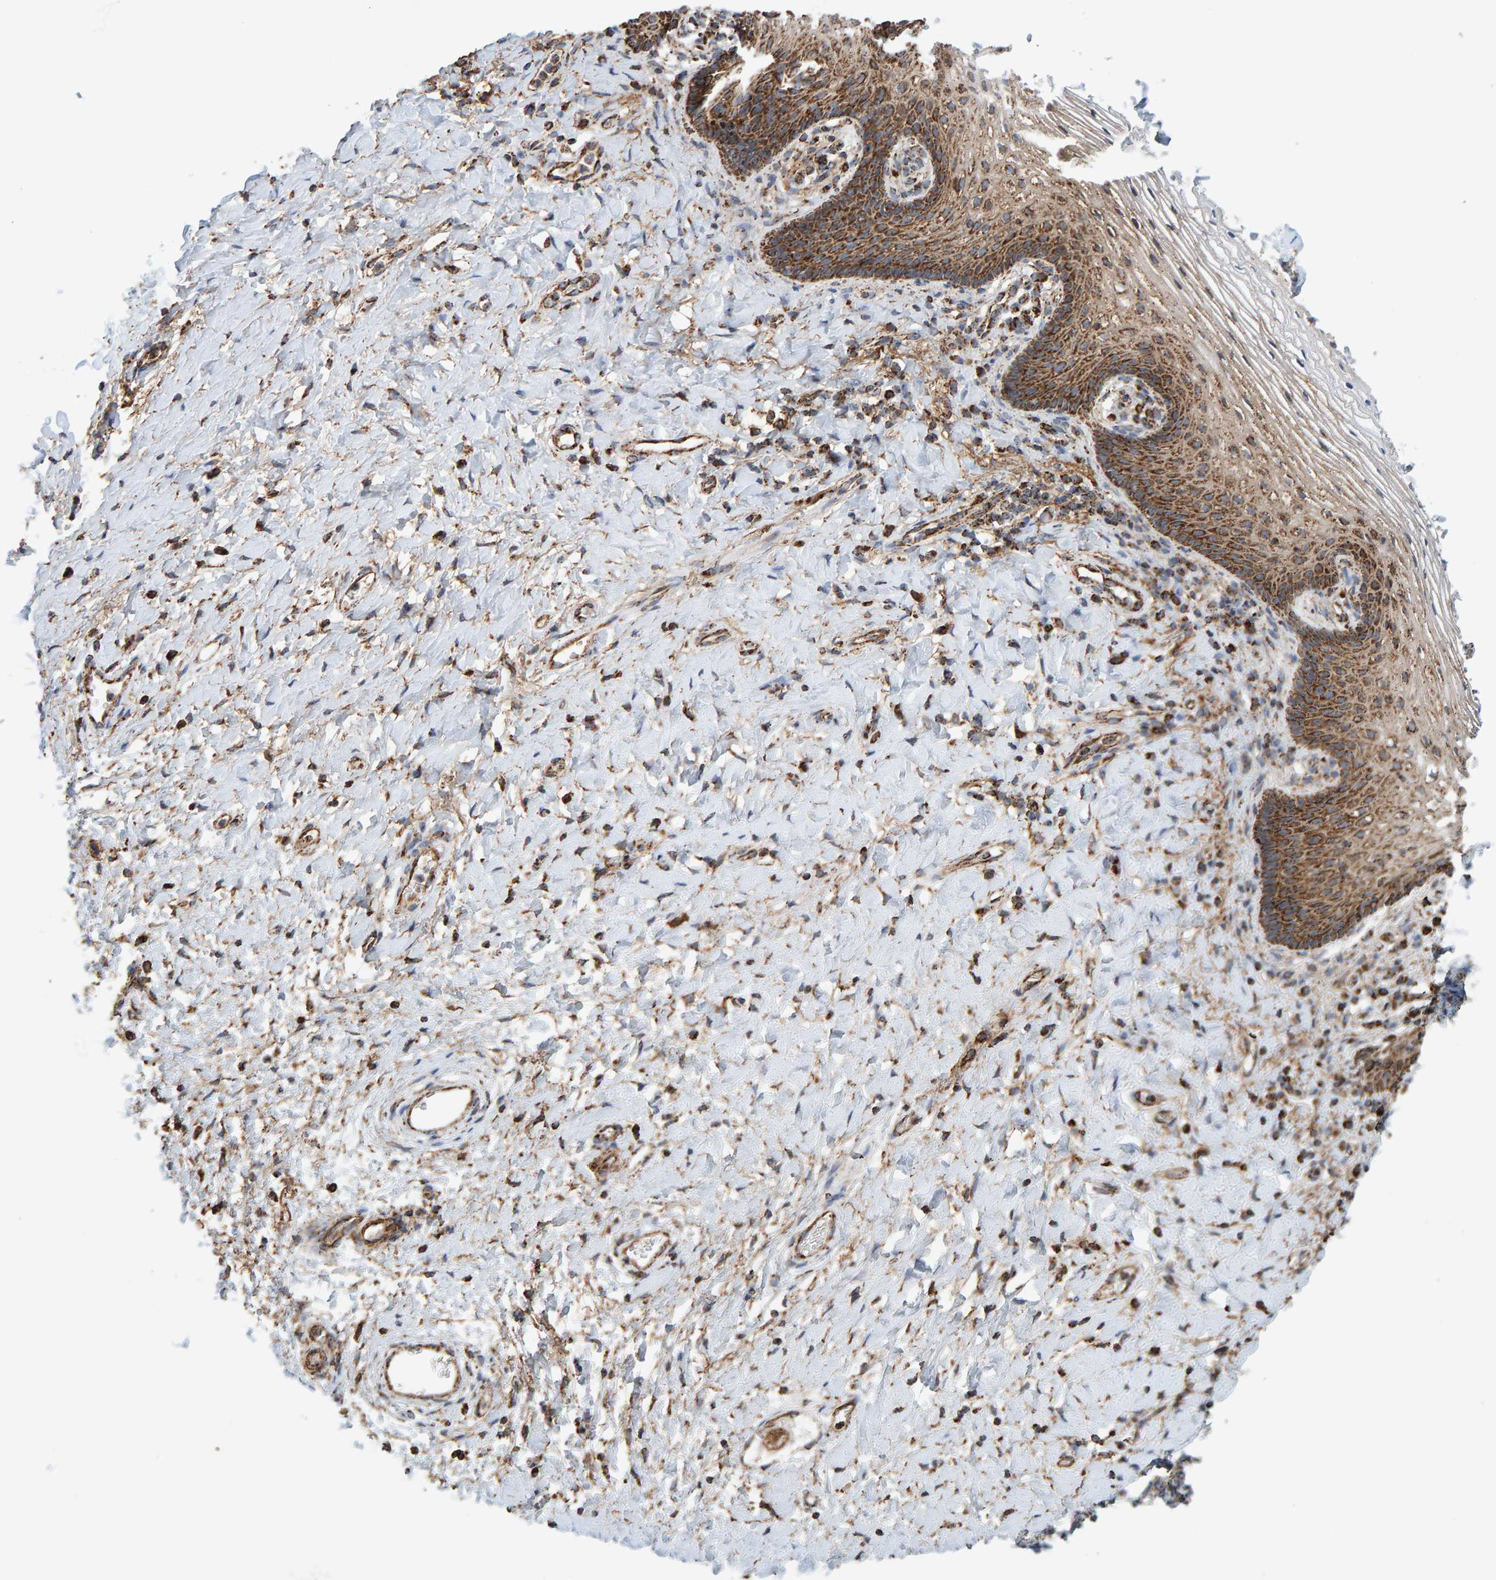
{"staining": {"intensity": "strong", "quantity": "25%-75%", "location": "cytoplasmic/membranous"}, "tissue": "vagina", "cell_type": "Squamous epithelial cells", "image_type": "normal", "snomed": [{"axis": "morphology", "description": "Normal tissue, NOS"}, {"axis": "topography", "description": "Vagina"}], "caption": "Immunohistochemical staining of benign human vagina exhibits 25%-75% levels of strong cytoplasmic/membranous protein staining in about 25%-75% of squamous epithelial cells.", "gene": "MRPL45", "patient": {"sex": "female", "age": 60}}